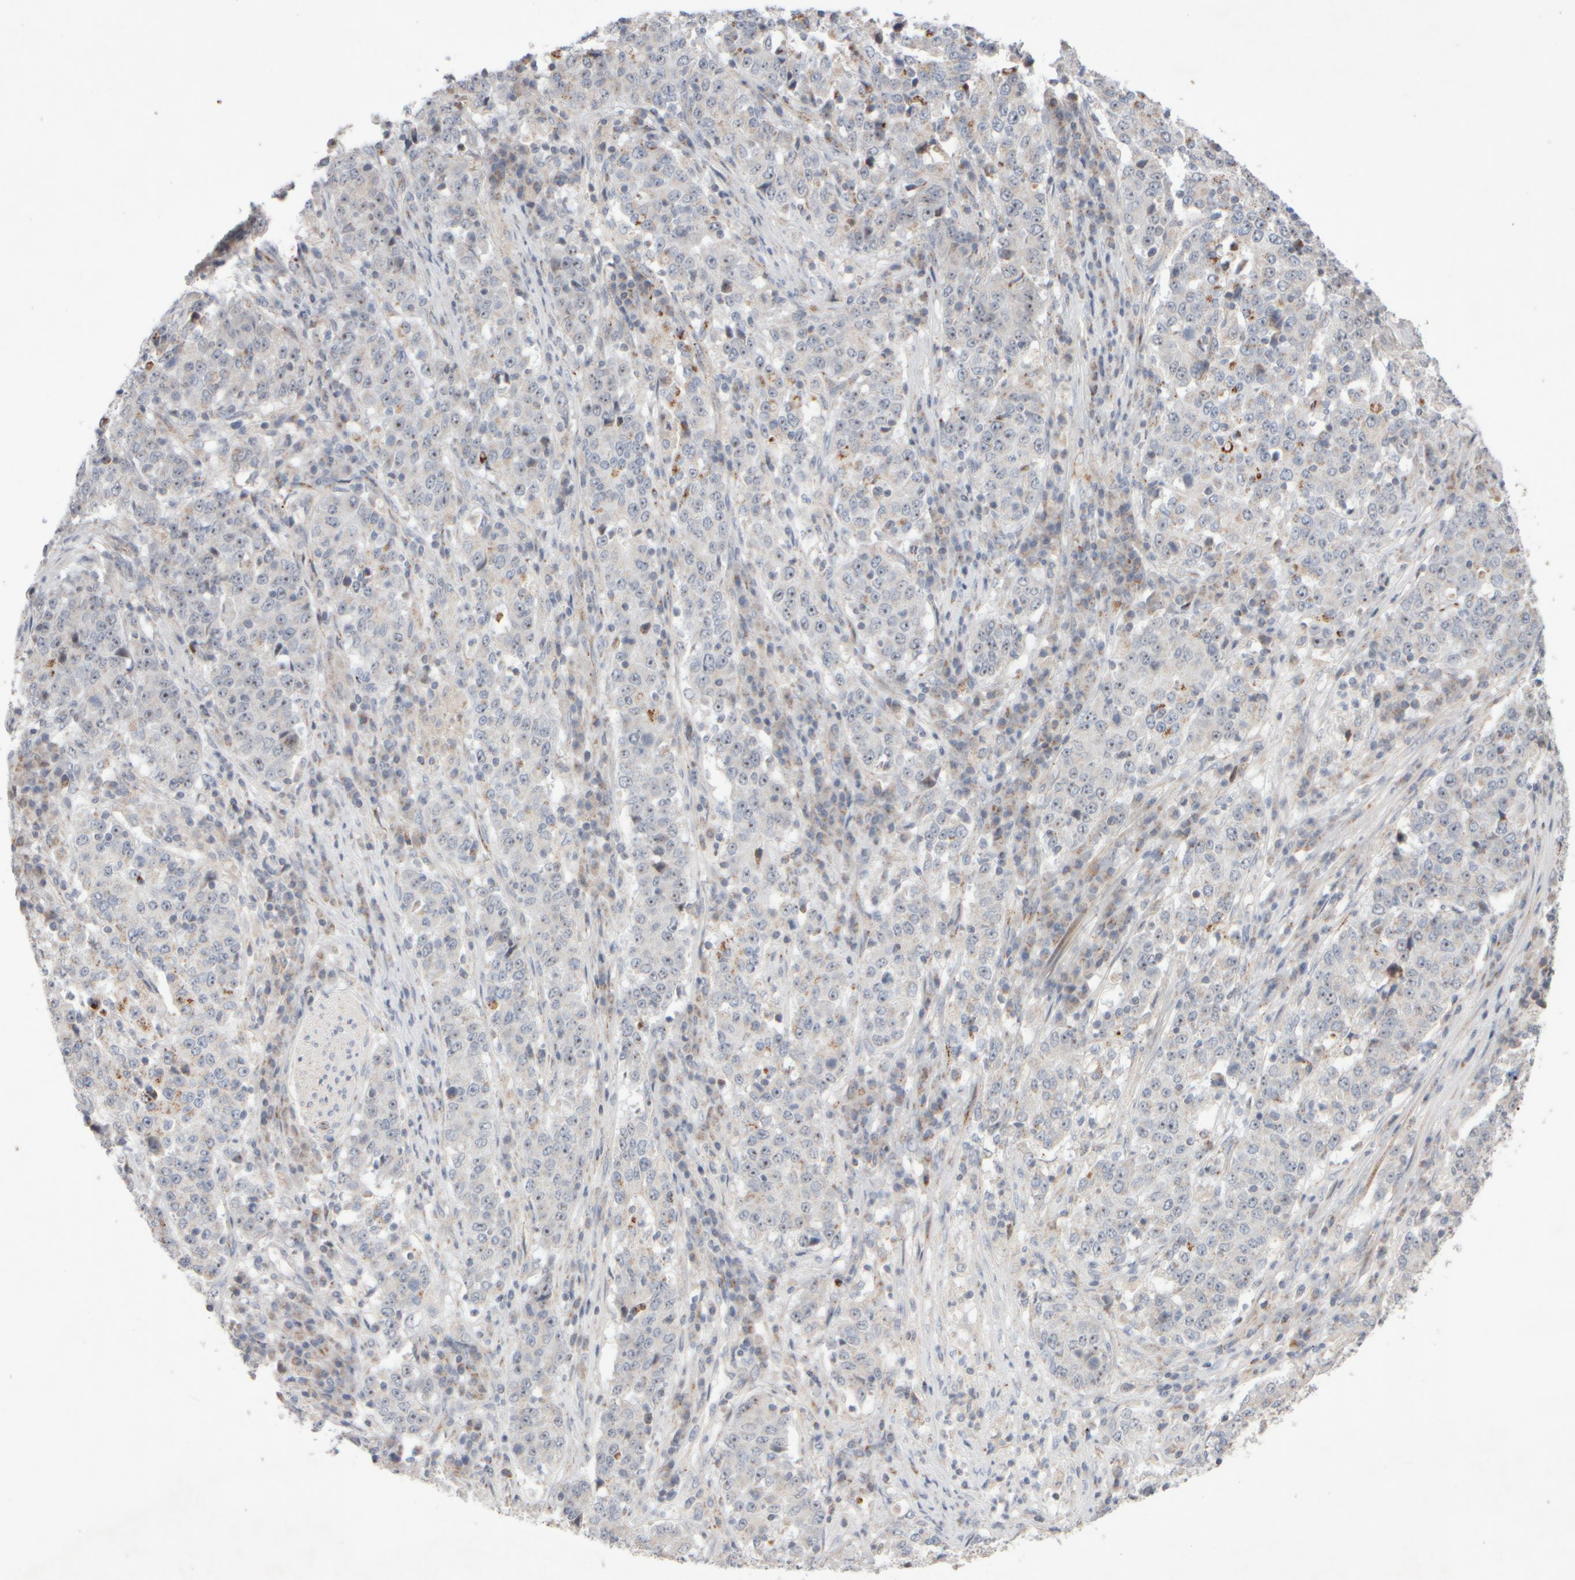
{"staining": {"intensity": "weak", "quantity": "<25%", "location": "nuclear"}, "tissue": "stomach cancer", "cell_type": "Tumor cells", "image_type": "cancer", "snomed": [{"axis": "morphology", "description": "Adenocarcinoma, NOS"}, {"axis": "topography", "description": "Stomach"}], "caption": "Stomach cancer (adenocarcinoma) stained for a protein using immunohistochemistry exhibits no staining tumor cells.", "gene": "CHADL", "patient": {"sex": "male", "age": 59}}